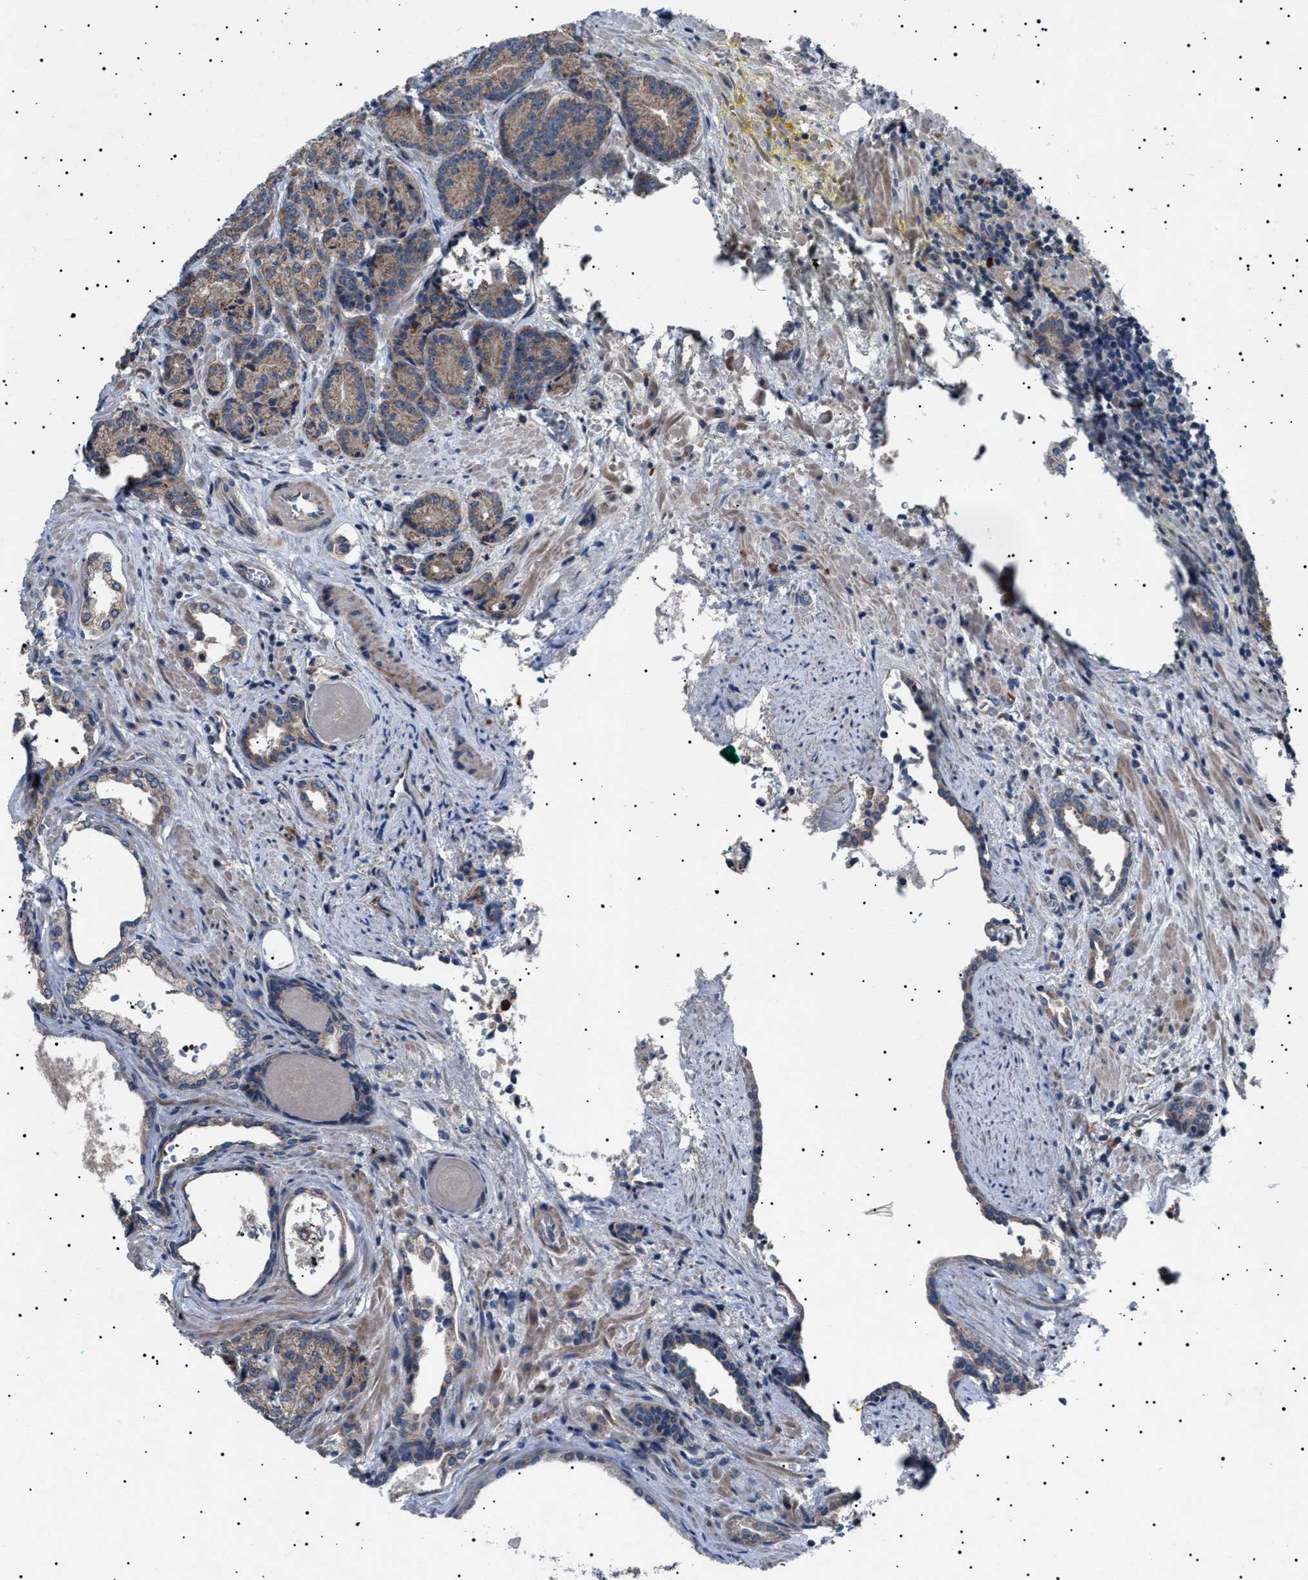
{"staining": {"intensity": "moderate", "quantity": ">75%", "location": "cytoplasmic/membranous"}, "tissue": "prostate cancer", "cell_type": "Tumor cells", "image_type": "cancer", "snomed": [{"axis": "morphology", "description": "Adenocarcinoma, High grade"}, {"axis": "topography", "description": "Prostate"}], "caption": "Tumor cells reveal medium levels of moderate cytoplasmic/membranous staining in approximately >75% of cells in human prostate cancer (high-grade adenocarcinoma). (Stains: DAB in brown, nuclei in blue, Microscopy: brightfield microscopy at high magnification).", "gene": "PTRH1", "patient": {"sex": "male", "age": 61}}